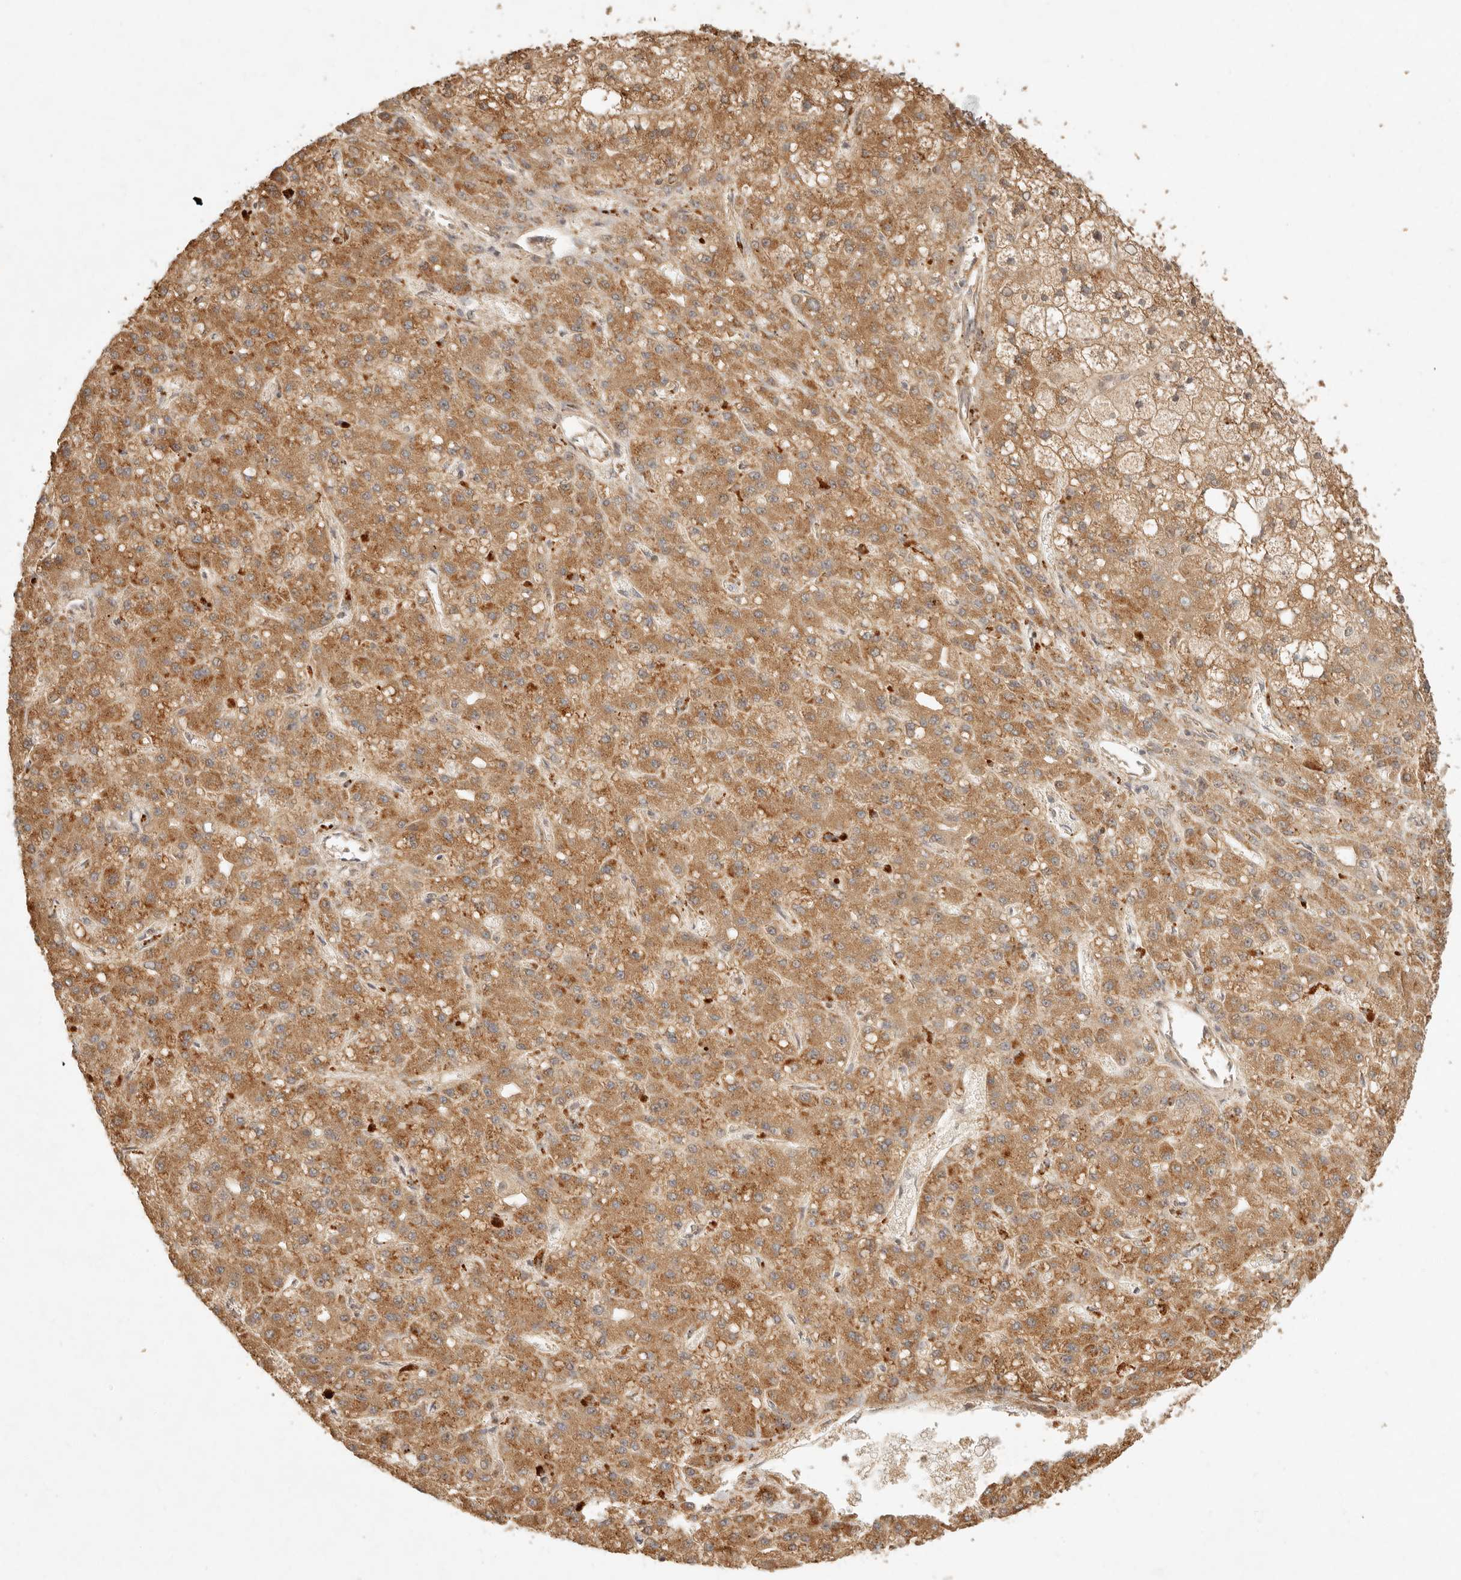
{"staining": {"intensity": "moderate", "quantity": ">75%", "location": "cytoplasmic/membranous"}, "tissue": "liver cancer", "cell_type": "Tumor cells", "image_type": "cancer", "snomed": [{"axis": "morphology", "description": "Carcinoma, Hepatocellular, NOS"}, {"axis": "topography", "description": "Liver"}], "caption": "Immunohistochemical staining of human liver cancer (hepatocellular carcinoma) shows medium levels of moderate cytoplasmic/membranous staining in about >75% of tumor cells.", "gene": "ANKRD61", "patient": {"sex": "male", "age": 67}}